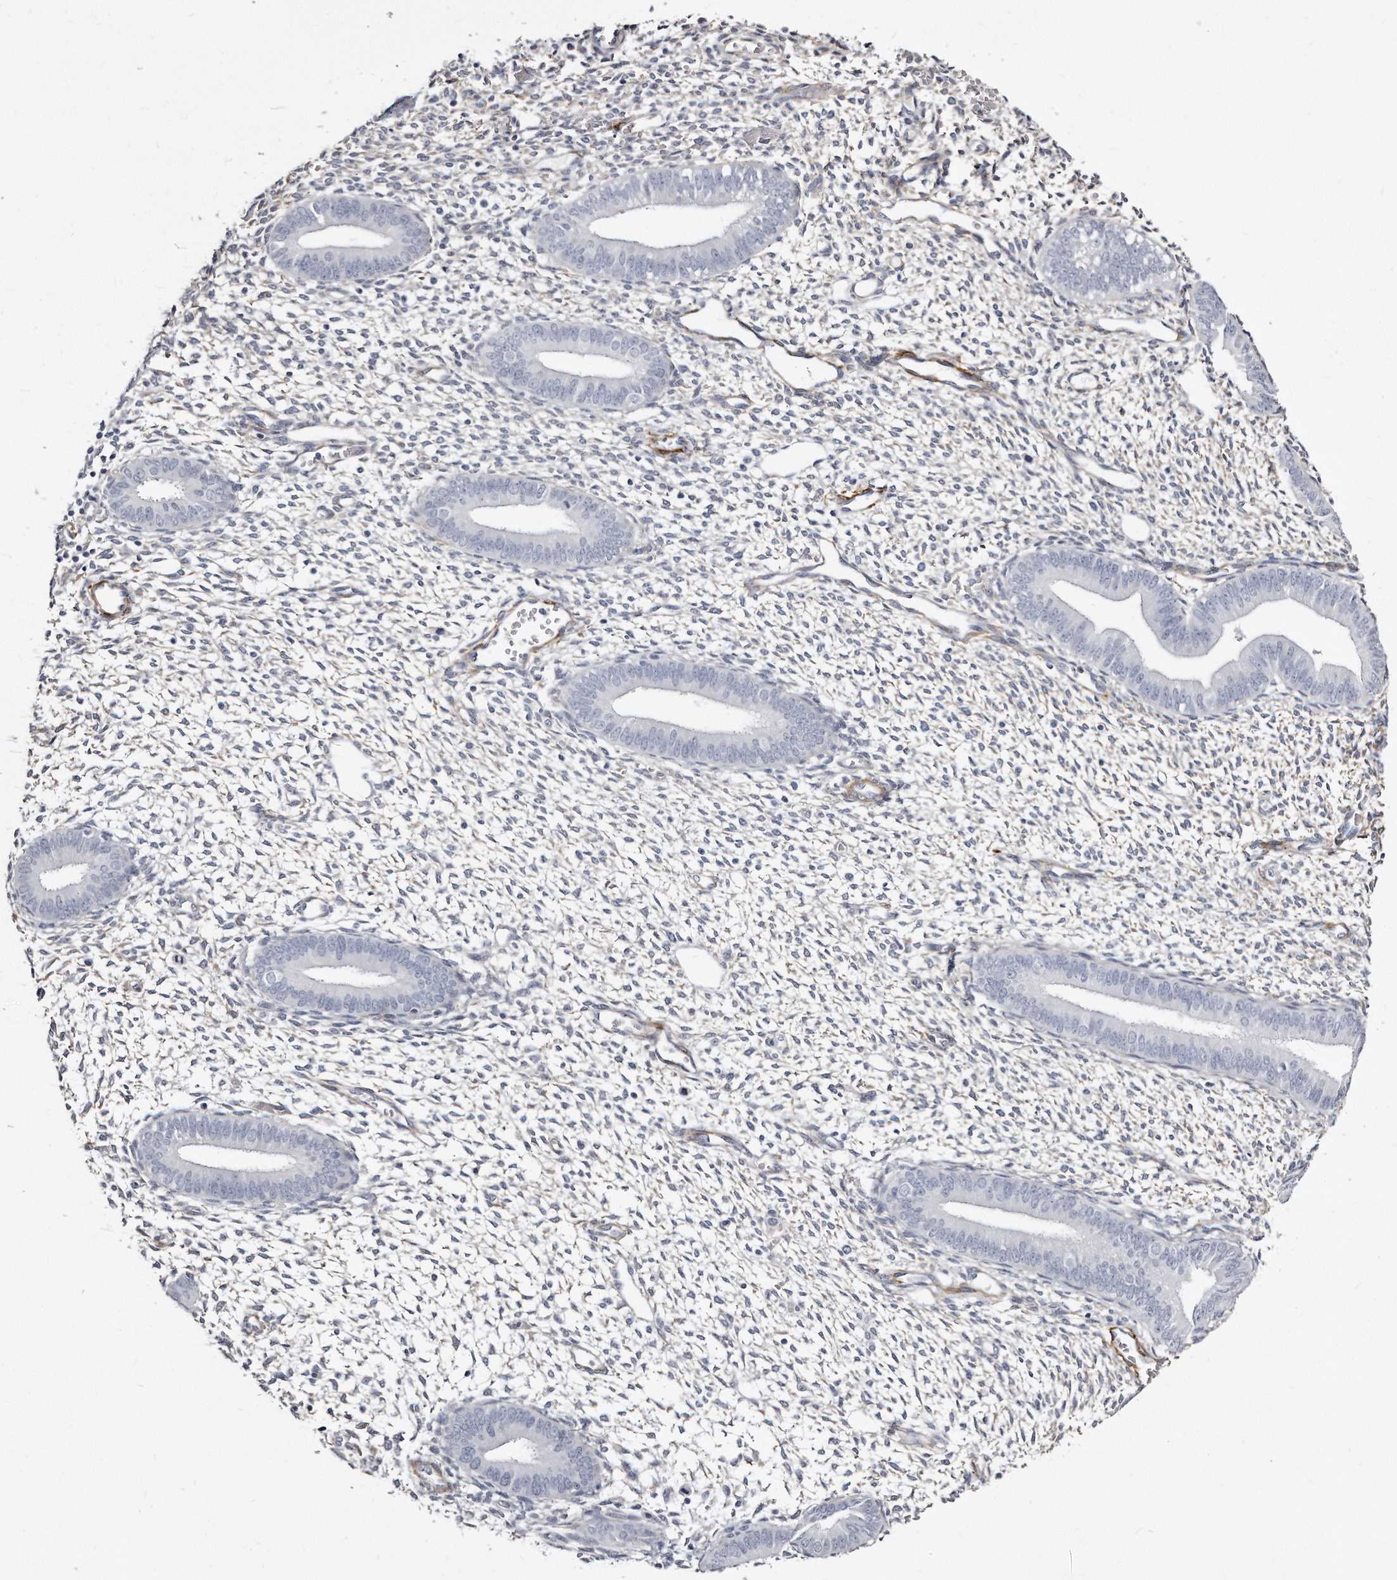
{"staining": {"intensity": "negative", "quantity": "none", "location": "none"}, "tissue": "endometrium", "cell_type": "Cells in endometrial stroma", "image_type": "normal", "snomed": [{"axis": "morphology", "description": "Normal tissue, NOS"}, {"axis": "topography", "description": "Endometrium"}], "caption": "Micrograph shows no significant protein staining in cells in endometrial stroma of normal endometrium.", "gene": "LMOD1", "patient": {"sex": "female", "age": 46}}